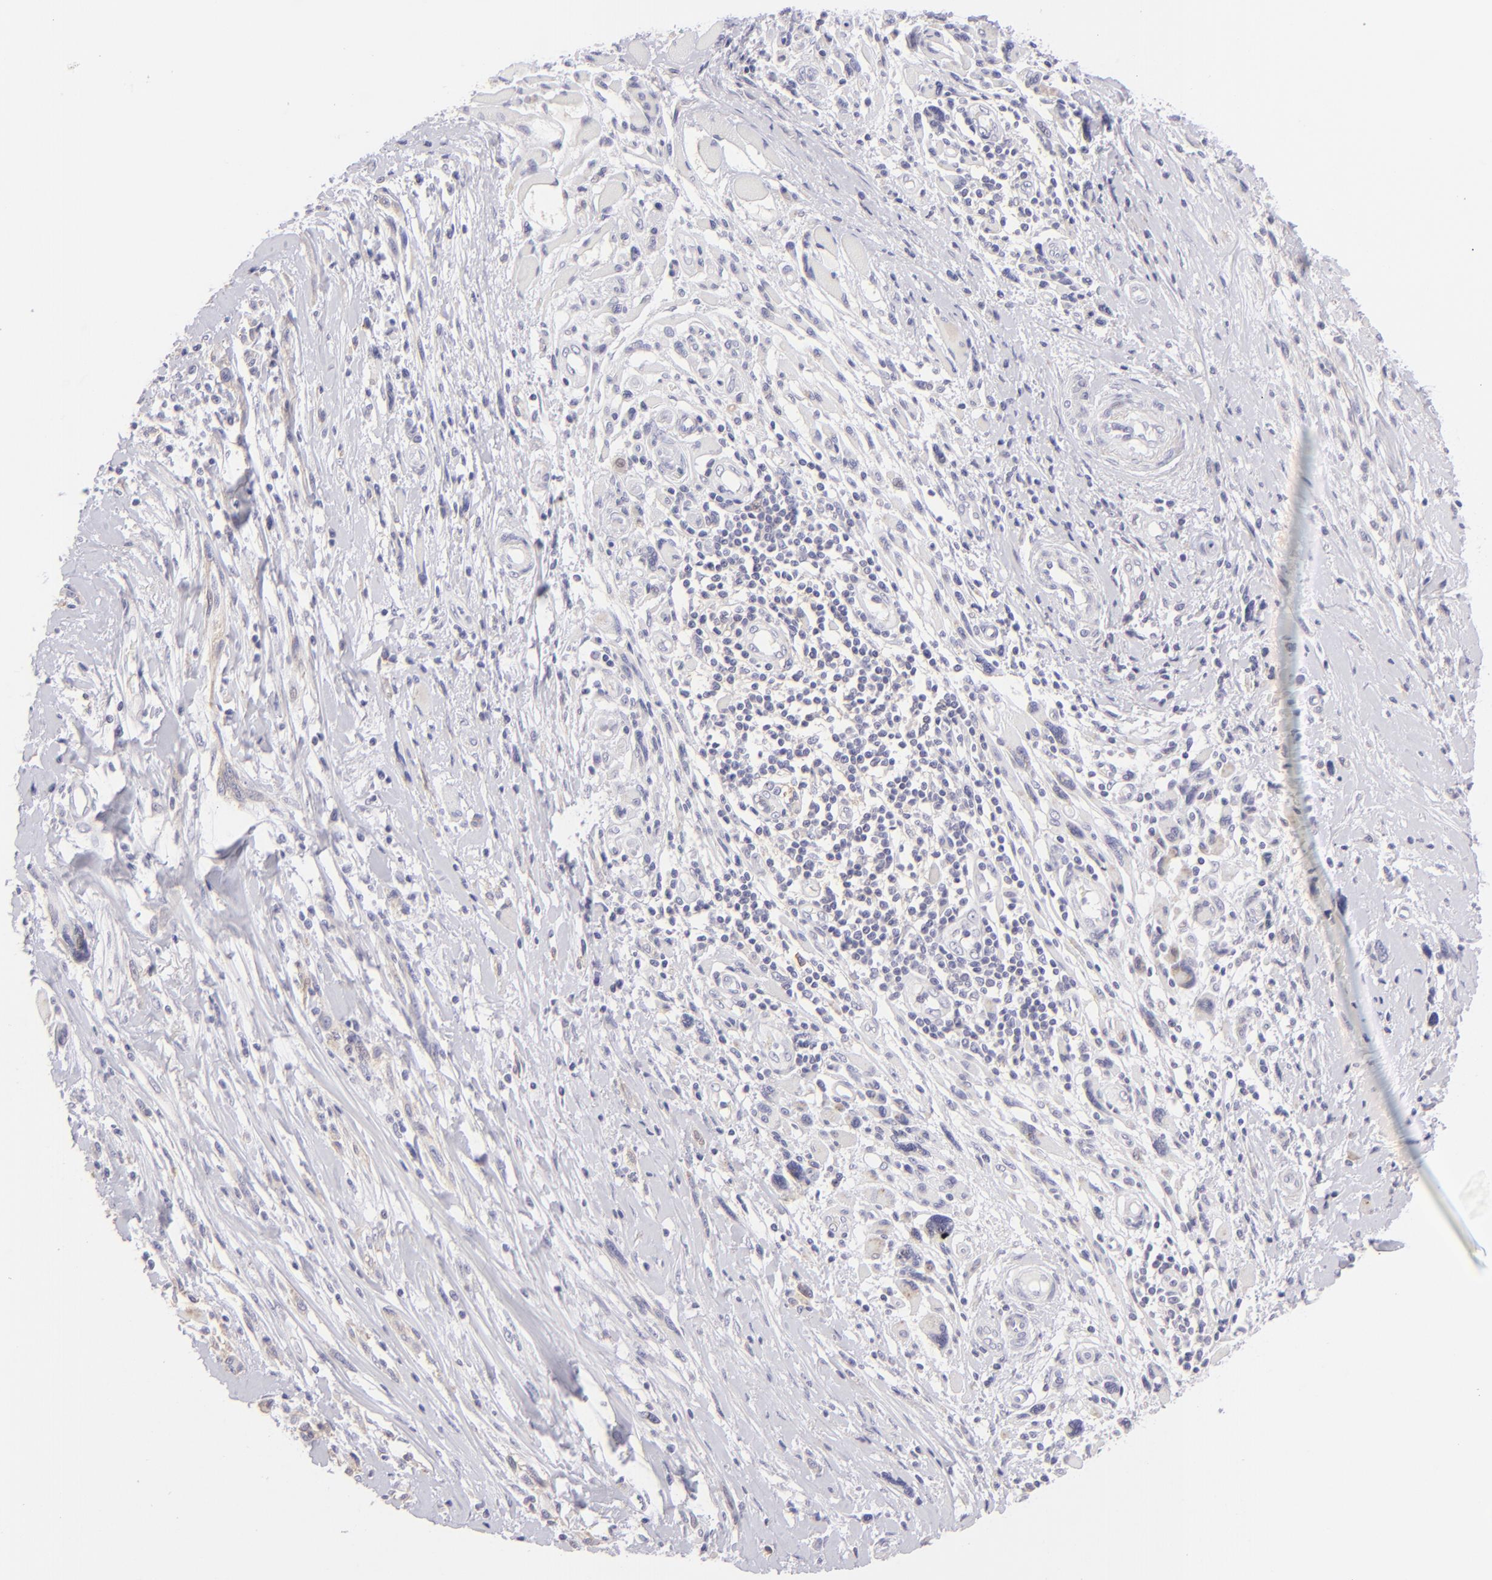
{"staining": {"intensity": "negative", "quantity": "none", "location": "none"}, "tissue": "melanoma", "cell_type": "Tumor cells", "image_type": "cancer", "snomed": [{"axis": "morphology", "description": "Malignant melanoma, NOS"}, {"axis": "topography", "description": "Skin"}], "caption": "Photomicrograph shows no significant protein staining in tumor cells of malignant melanoma. The staining was performed using DAB (3,3'-diaminobenzidine) to visualize the protein expression in brown, while the nuclei were stained in blue with hematoxylin (Magnification: 20x).", "gene": "CLDN4", "patient": {"sex": "male", "age": 91}}